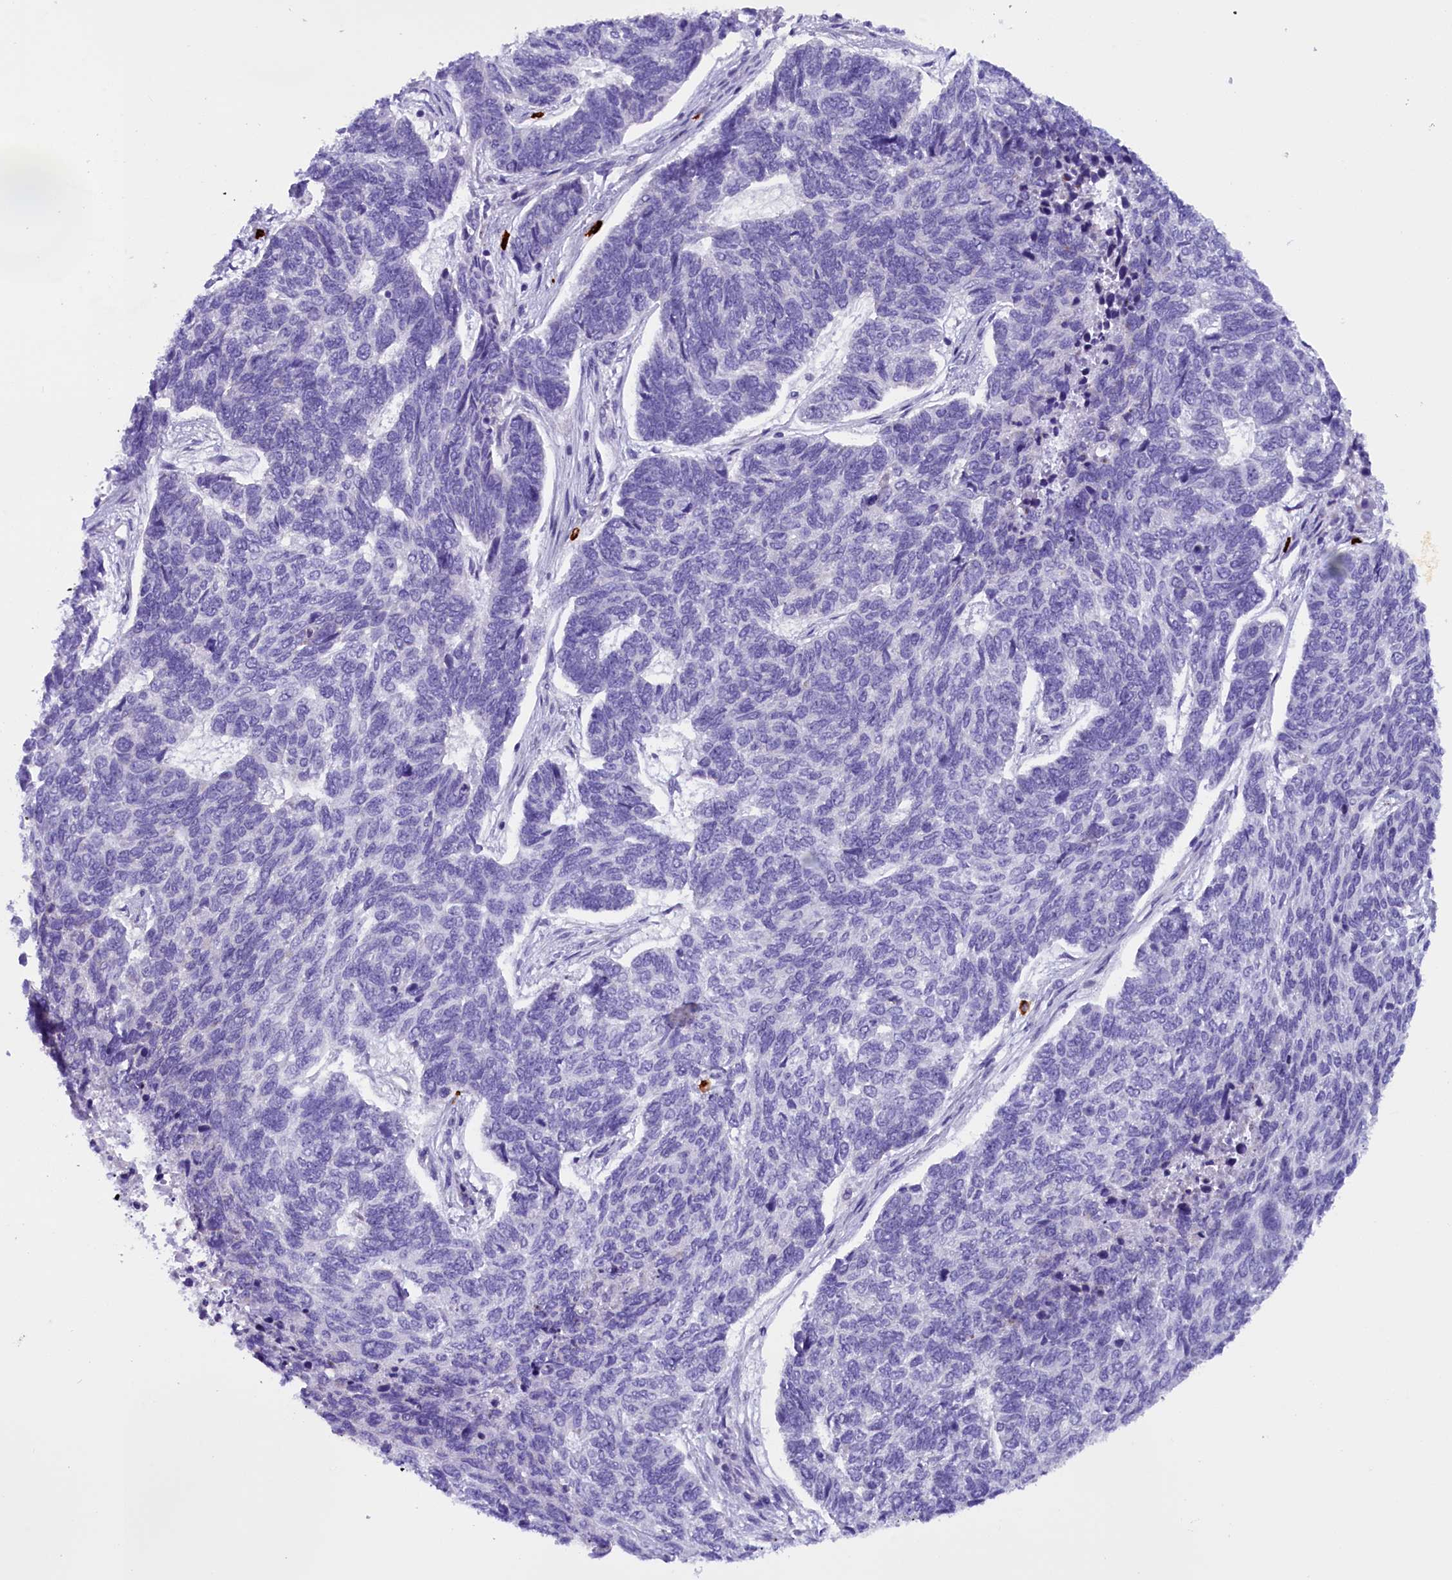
{"staining": {"intensity": "negative", "quantity": "none", "location": "none"}, "tissue": "skin cancer", "cell_type": "Tumor cells", "image_type": "cancer", "snomed": [{"axis": "morphology", "description": "Basal cell carcinoma"}, {"axis": "topography", "description": "Skin"}], "caption": "Immunohistochemistry of human skin basal cell carcinoma shows no positivity in tumor cells.", "gene": "RTTN", "patient": {"sex": "female", "age": 65}}